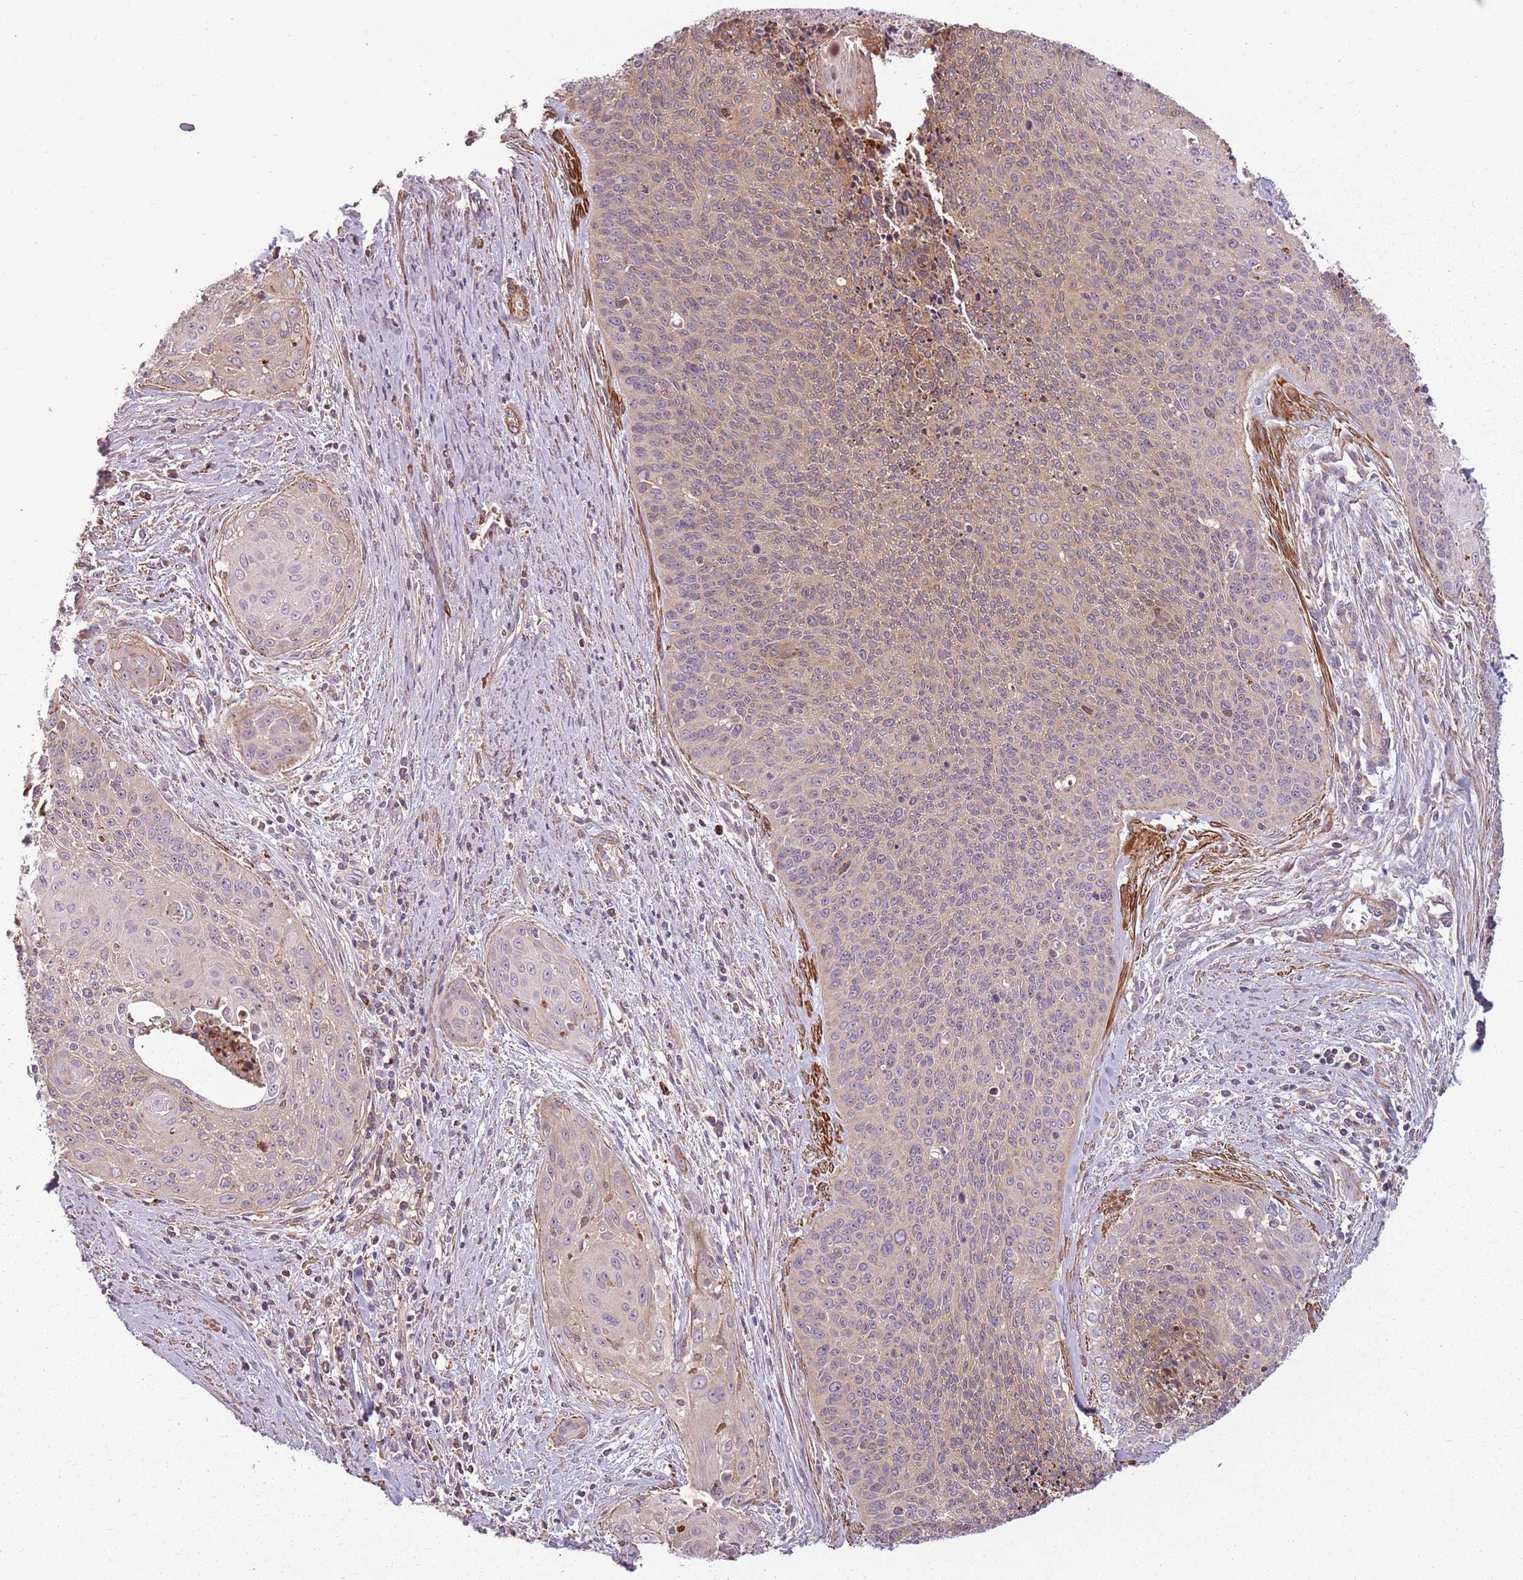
{"staining": {"intensity": "weak", "quantity": "25%-75%", "location": "cytoplasmic/membranous"}, "tissue": "cervical cancer", "cell_type": "Tumor cells", "image_type": "cancer", "snomed": [{"axis": "morphology", "description": "Squamous cell carcinoma, NOS"}, {"axis": "topography", "description": "Cervix"}], "caption": "Immunohistochemistry (DAB) staining of cervical cancer exhibits weak cytoplasmic/membranous protein positivity in approximately 25%-75% of tumor cells.", "gene": "RPL21", "patient": {"sex": "female", "age": 55}}